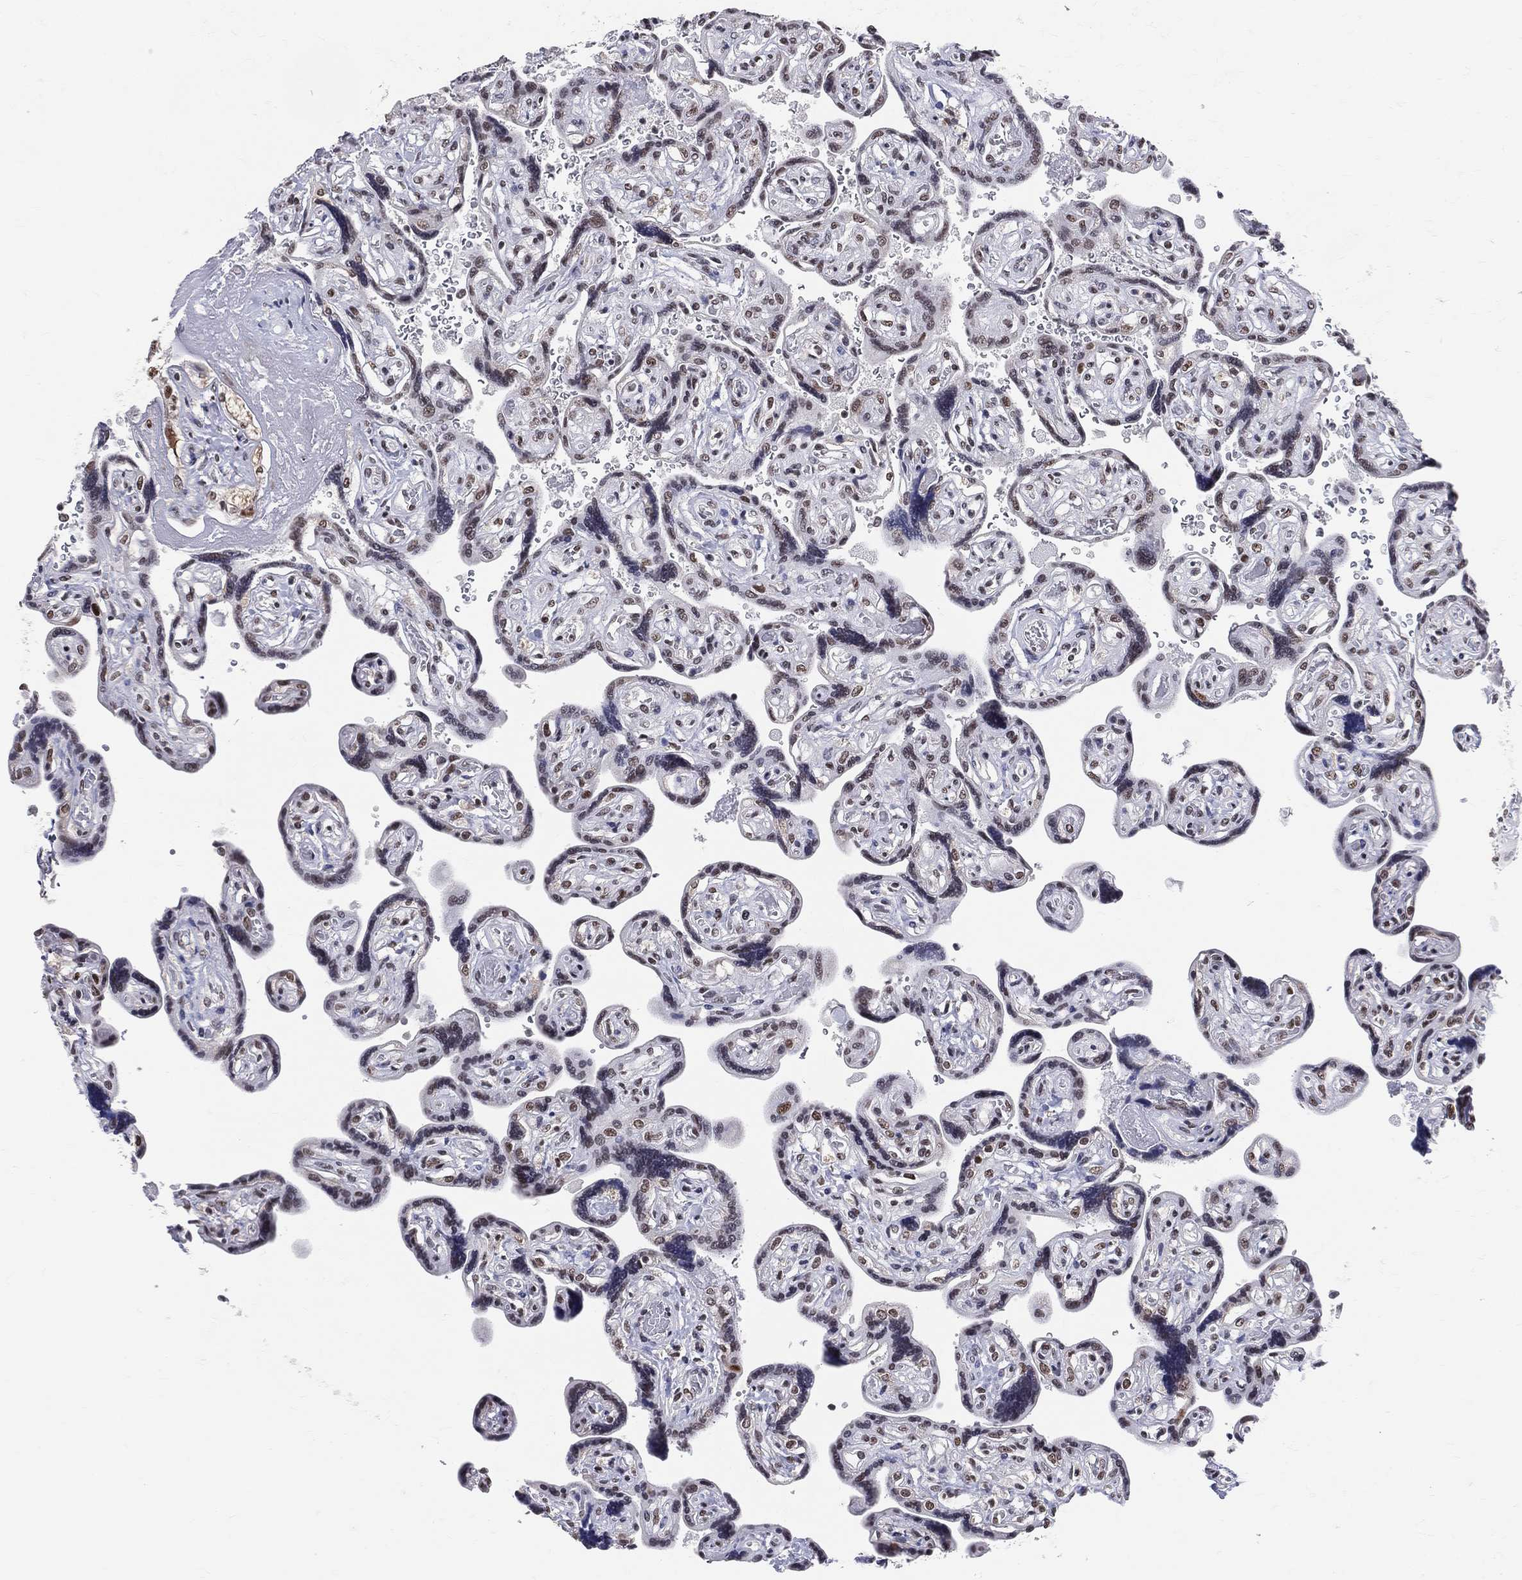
{"staining": {"intensity": "strong", "quantity": ">75%", "location": "nuclear"}, "tissue": "placenta", "cell_type": "Decidual cells", "image_type": "normal", "snomed": [{"axis": "morphology", "description": "Normal tissue, NOS"}, {"axis": "topography", "description": "Placenta"}], "caption": "DAB (3,3'-diaminobenzidine) immunohistochemical staining of normal human placenta shows strong nuclear protein expression in approximately >75% of decidual cells. Using DAB (brown) and hematoxylin (blue) stains, captured at high magnification using brightfield microscopy.", "gene": "CDK7", "patient": {"sex": "female", "age": 32}}